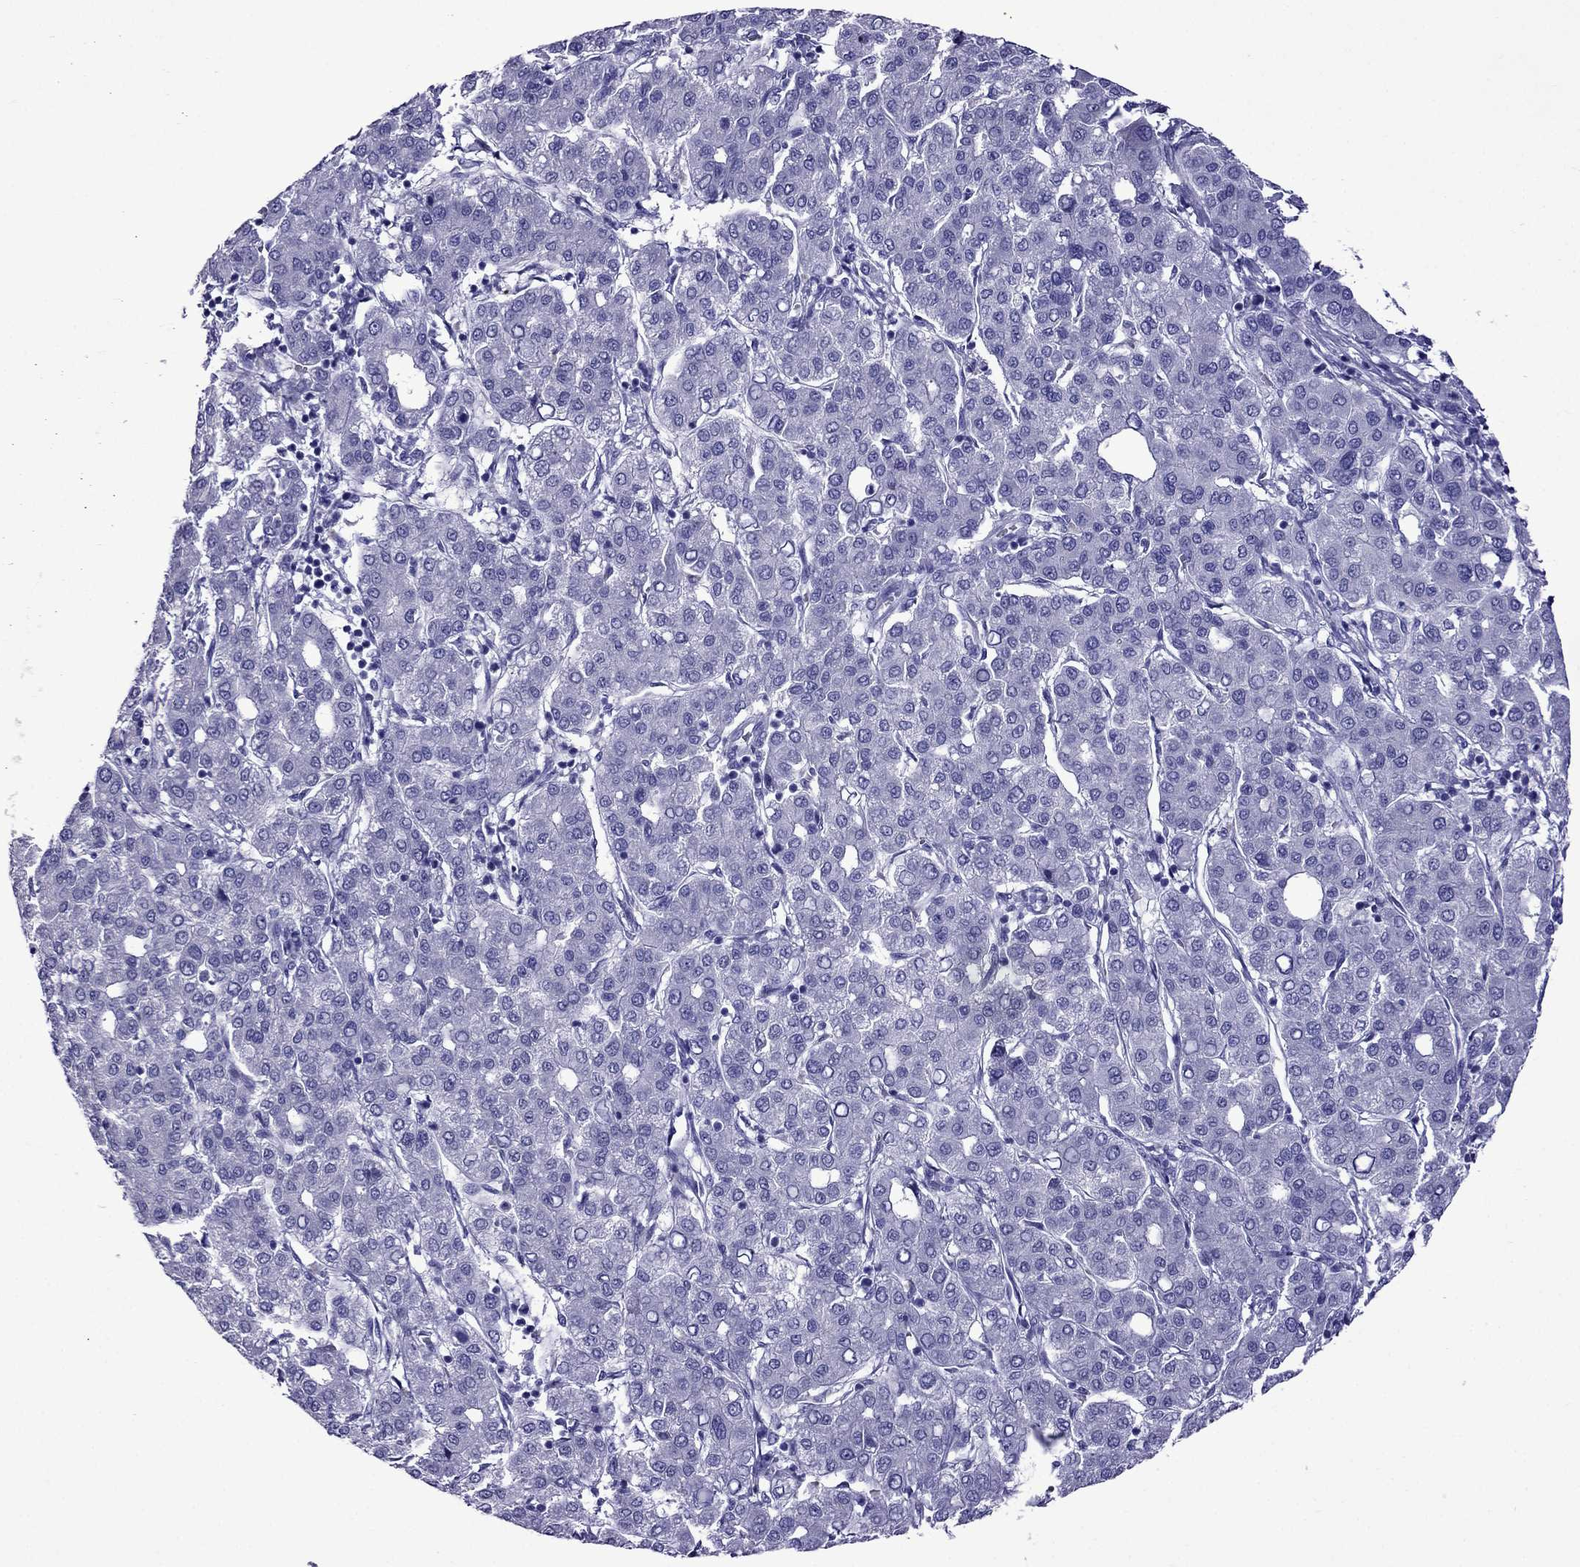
{"staining": {"intensity": "negative", "quantity": "none", "location": "none"}, "tissue": "liver cancer", "cell_type": "Tumor cells", "image_type": "cancer", "snomed": [{"axis": "morphology", "description": "Carcinoma, Hepatocellular, NOS"}, {"axis": "topography", "description": "Liver"}], "caption": "High magnification brightfield microscopy of liver cancer stained with DAB (brown) and counterstained with hematoxylin (blue): tumor cells show no significant staining.", "gene": "CRYBA1", "patient": {"sex": "male", "age": 65}}